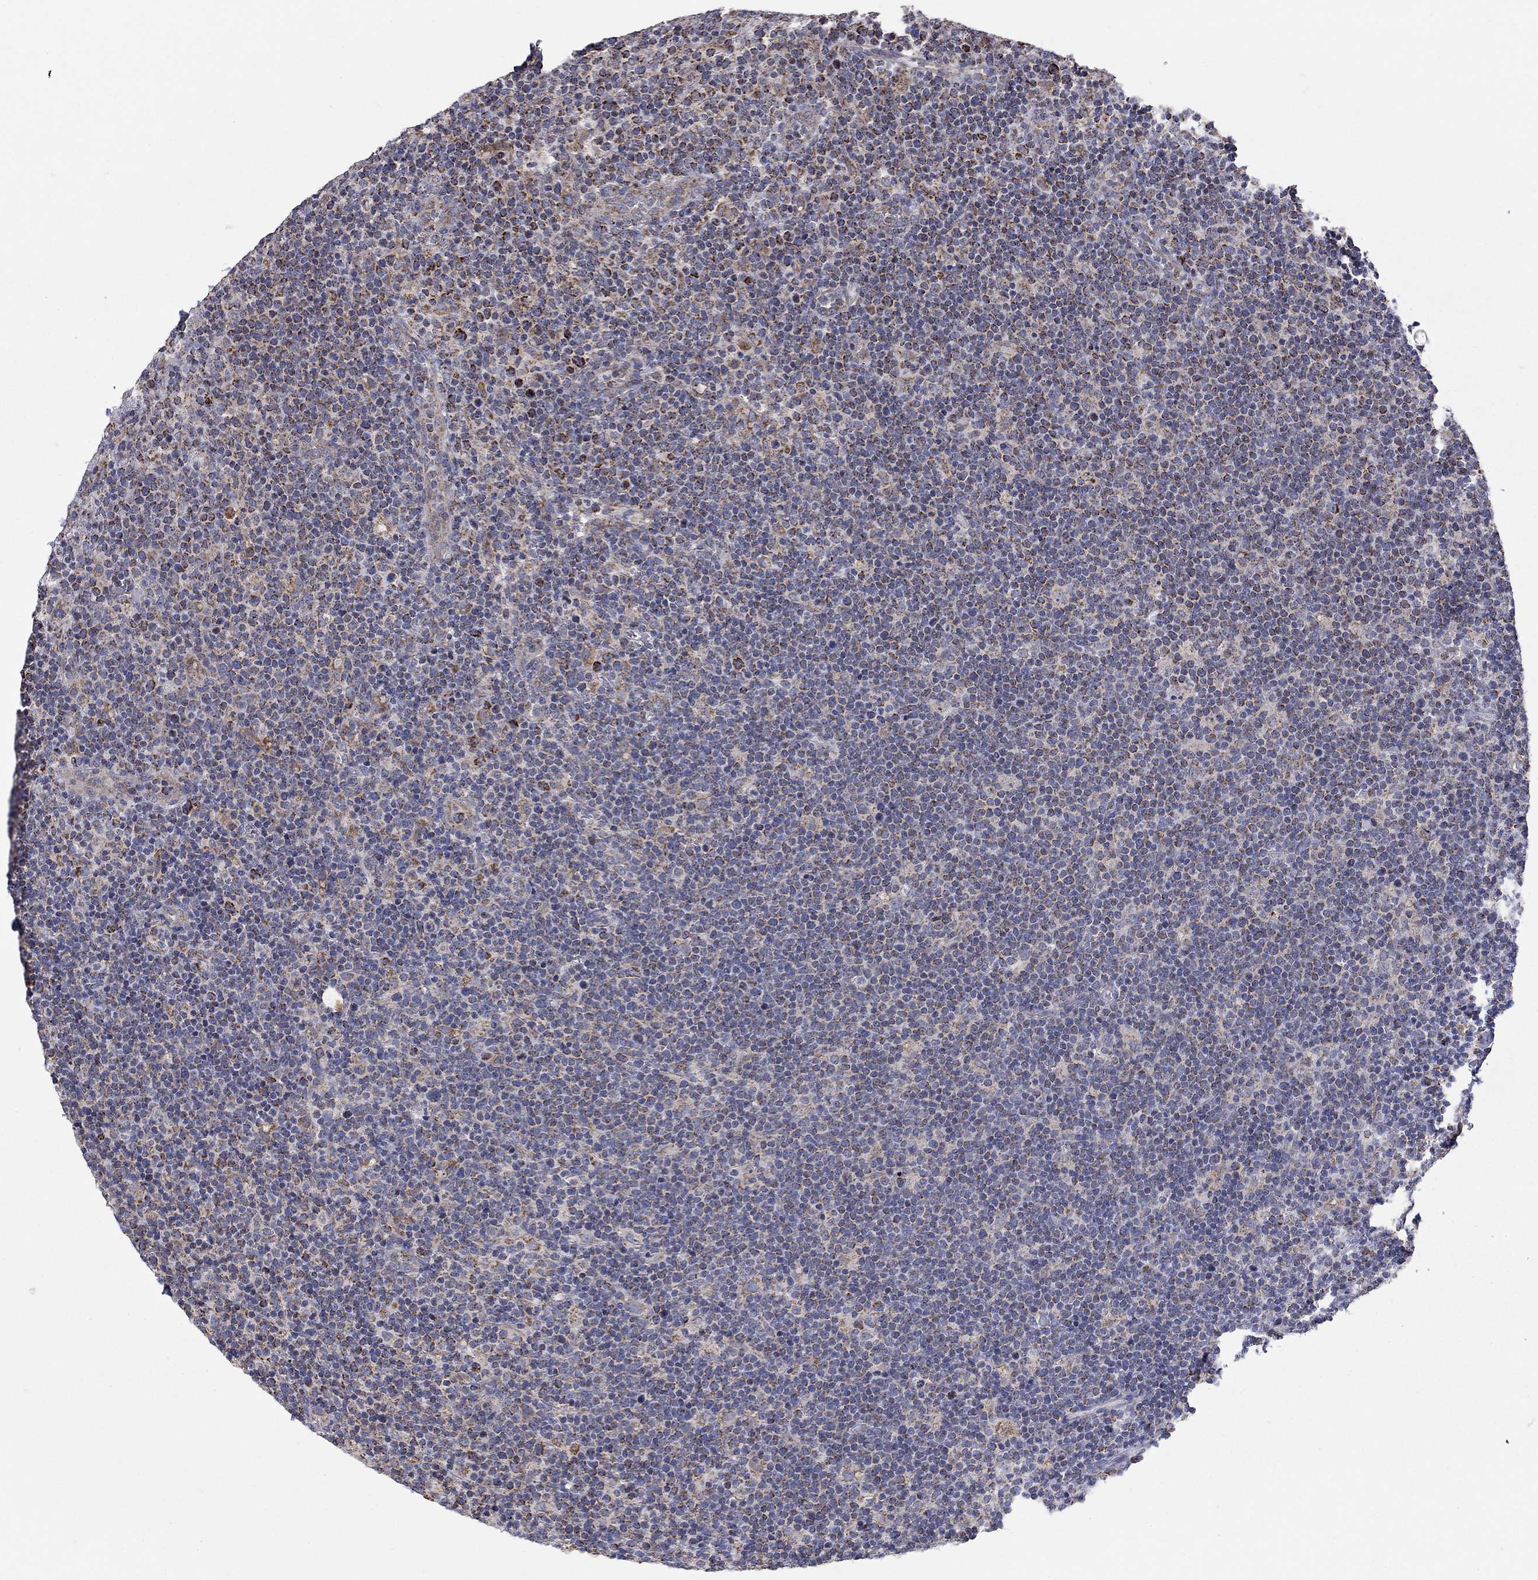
{"staining": {"intensity": "moderate", "quantity": "<25%", "location": "cytoplasmic/membranous"}, "tissue": "lymphoma", "cell_type": "Tumor cells", "image_type": "cancer", "snomed": [{"axis": "morphology", "description": "Malignant lymphoma, non-Hodgkin's type, High grade"}, {"axis": "topography", "description": "Lymph node"}], "caption": "IHC micrograph of neoplastic tissue: lymphoma stained using IHC demonstrates low levels of moderate protein expression localized specifically in the cytoplasmic/membranous of tumor cells, appearing as a cytoplasmic/membranous brown color.", "gene": "HPS5", "patient": {"sex": "male", "age": 61}}